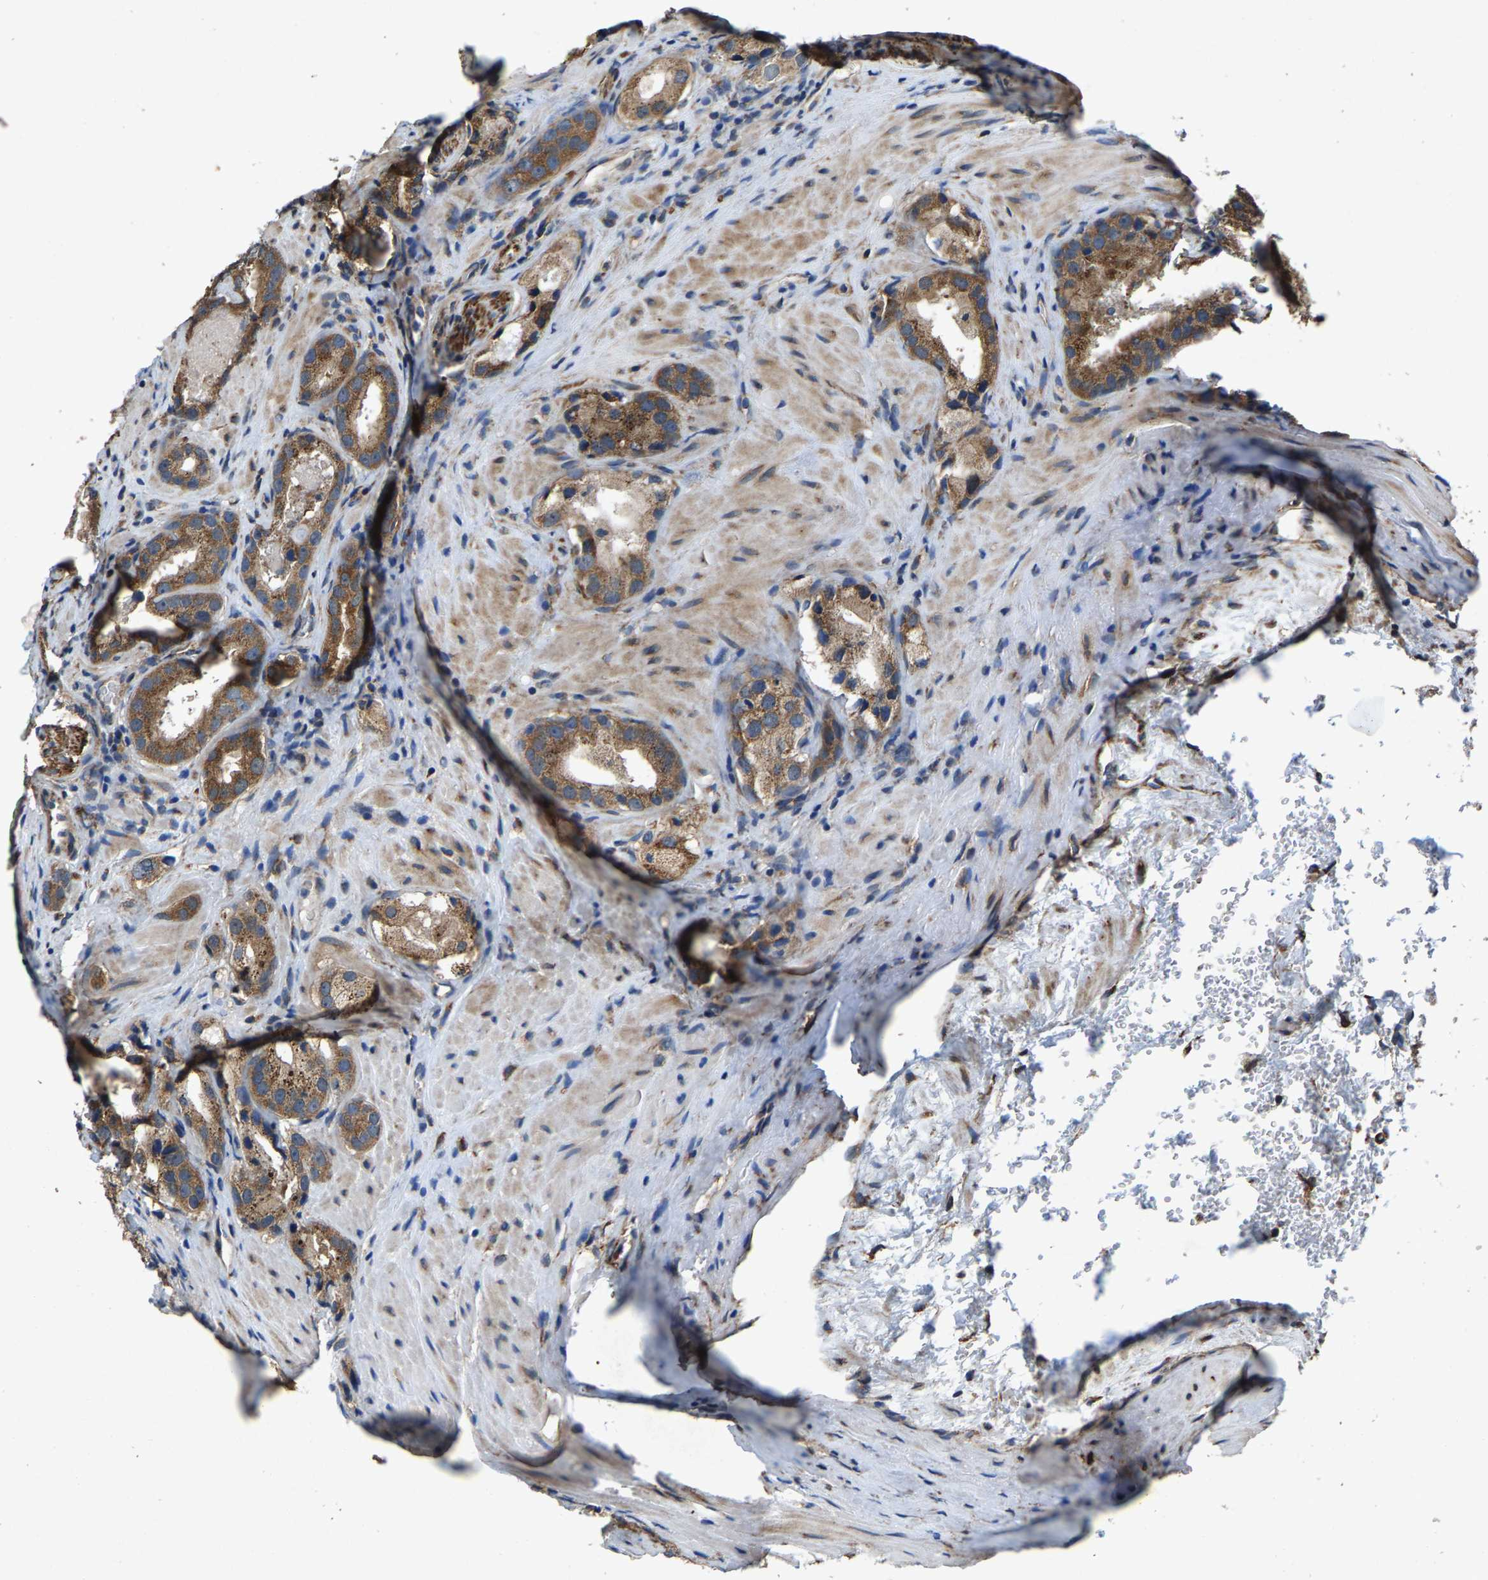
{"staining": {"intensity": "moderate", "quantity": ">75%", "location": "cytoplasmic/membranous"}, "tissue": "prostate cancer", "cell_type": "Tumor cells", "image_type": "cancer", "snomed": [{"axis": "morphology", "description": "Adenocarcinoma, High grade"}, {"axis": "topography", "description": "Prostate"}], "caption": "Prostate adenocarcinoma (high-grade) stained for a protein (brown) exhibits moderate cytoplasmic/membranous positive positivity in approximately >75% of tumor cells.", "gene": "PDP1", "patient": {"sex": "male", "age": 63}}